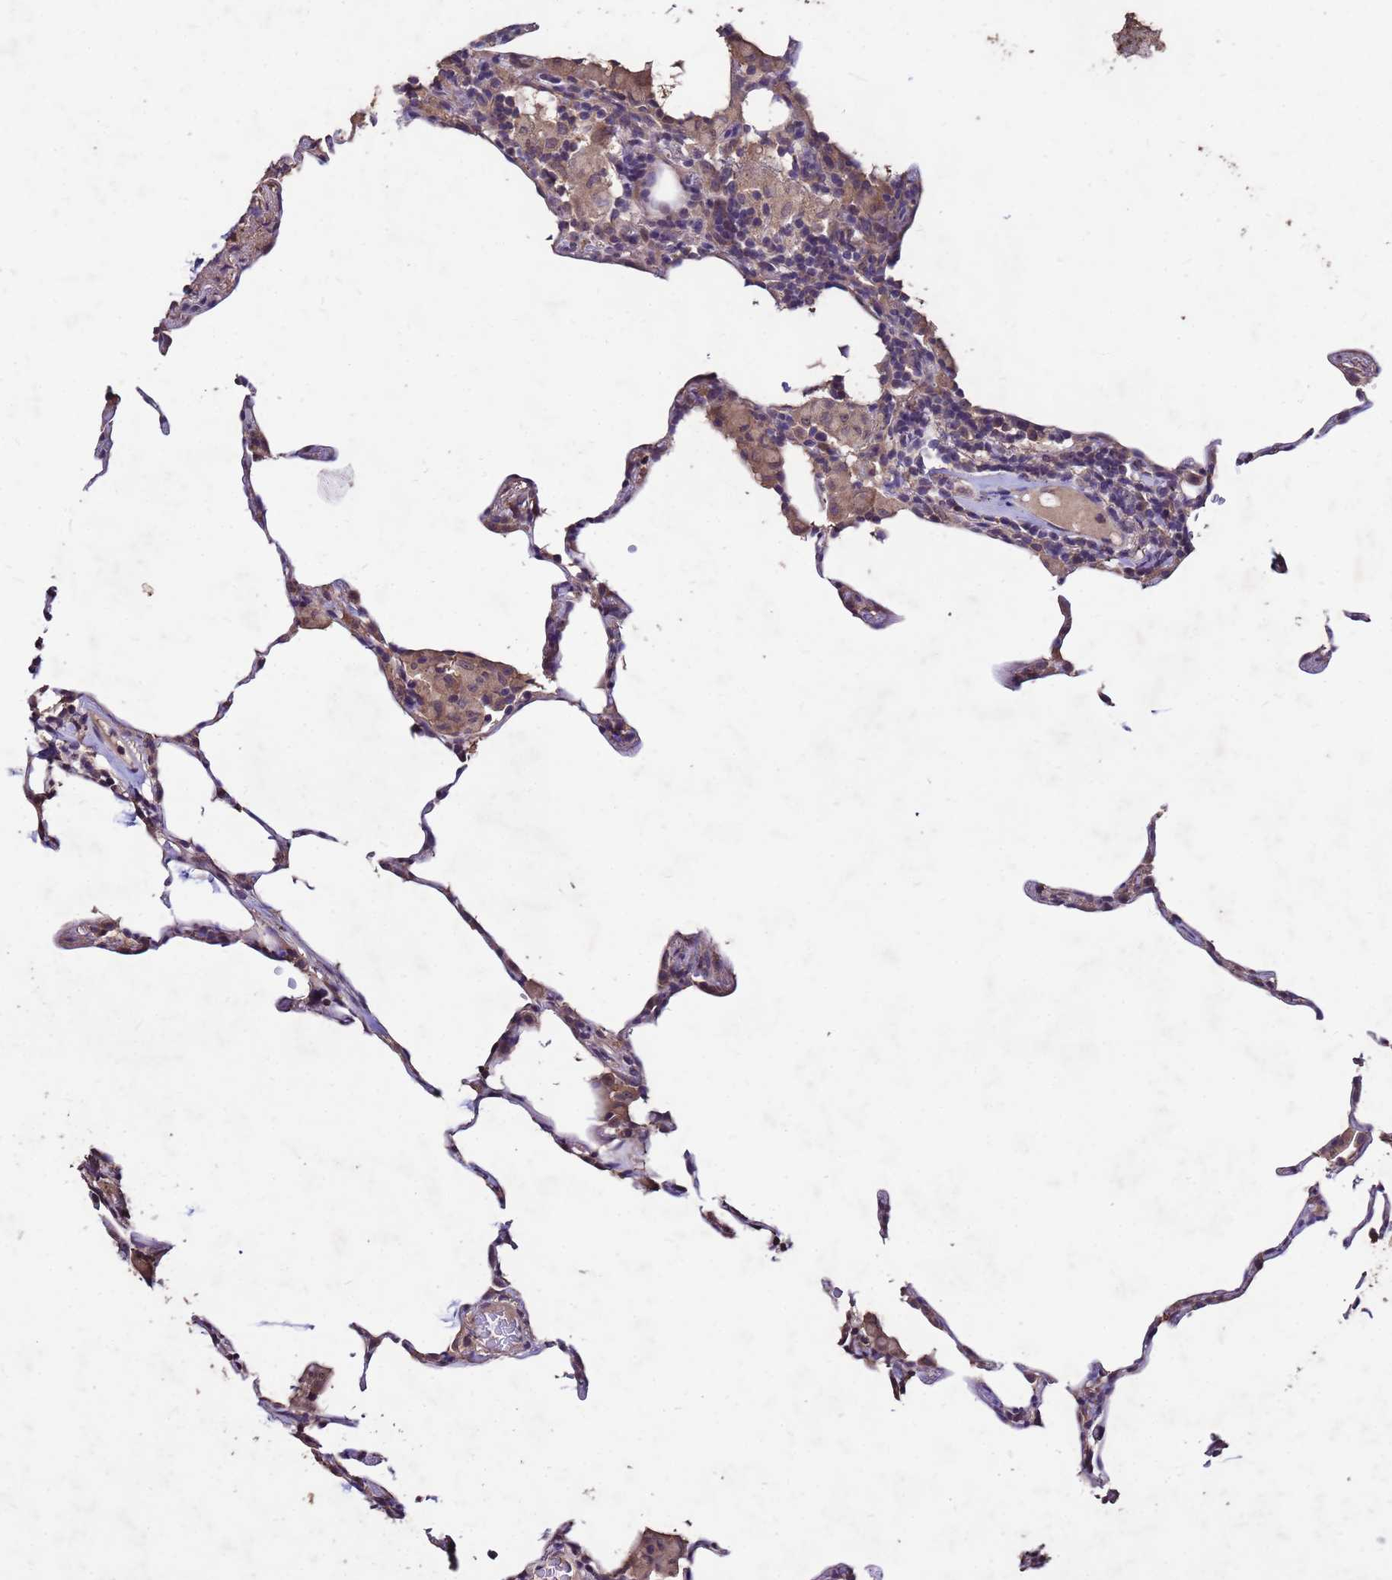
{"staining": {"intensity": "moderate", "quantity": "<25%", "location": "cytoplasmic/membranous"}, "tissue": "lung", "cell_type": "Alveolar cells", "image_type": "normal", "snomed": [{"axis": "morphology", "description": "Normal tissue, NOS"}, {"axis": "topography", "description": "Lung"}], "caption": "Protein expression analysis of normal lung displays moderate cytoplasmic/membranous staining in approximately <25% of alveolar cells. (Brightfield microscopy of DAB IHC at high magnification).", "gene": "TOR4A", "patient": {"sex": "female", "age": 57}}